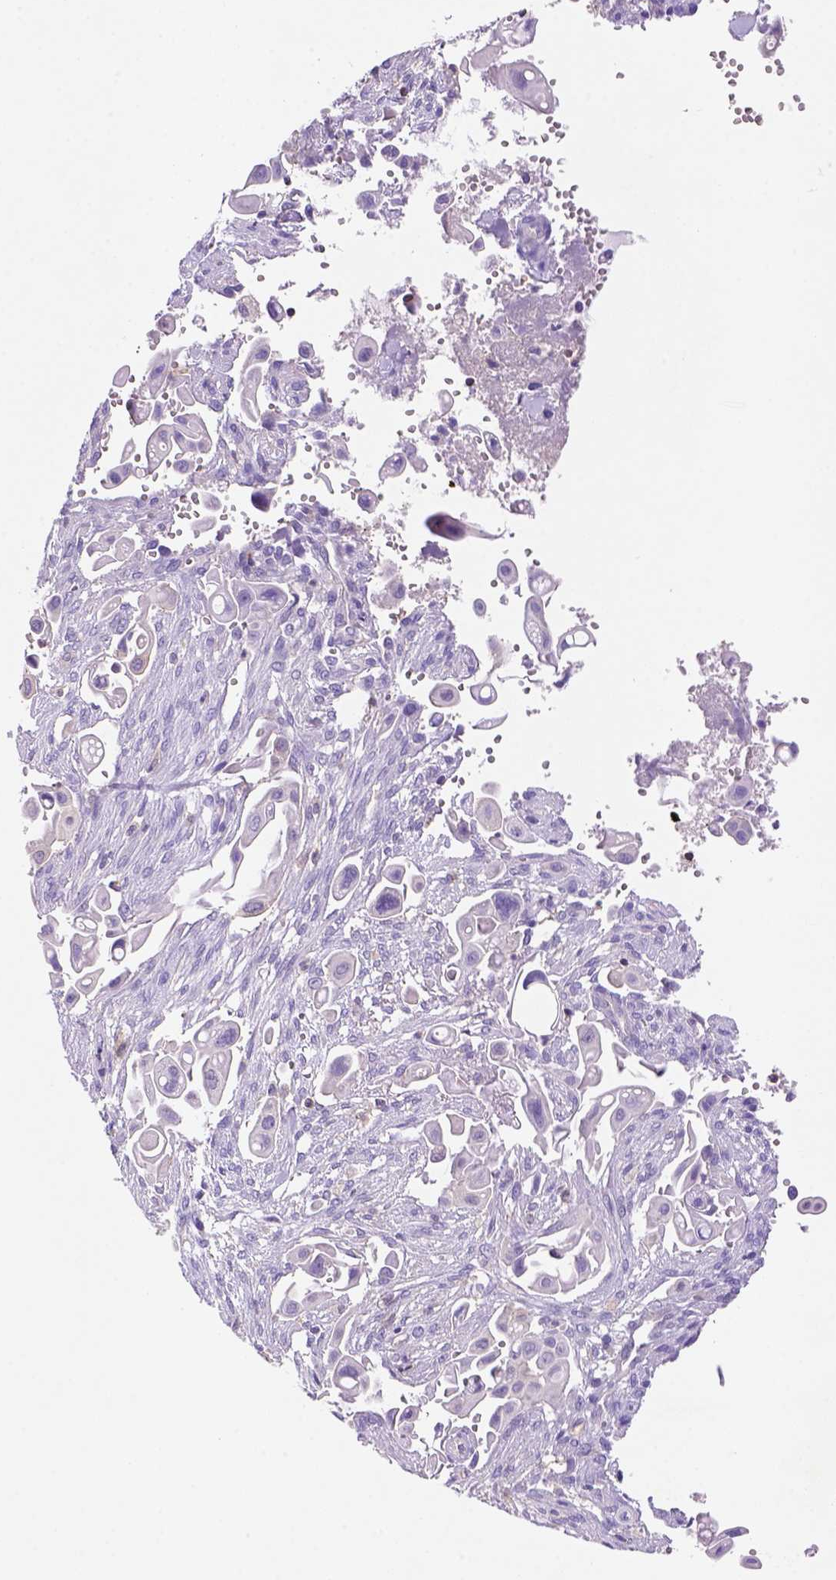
{"staining": {"intensity": "negative", "quantity": "none", "location": "none"}, "tissue": "pancreatic cancer", "cell_type": "Tumor cells", "image_type": "cancer", "snomed": [{"axis": "morphology", "description": "Adenocarcinoma, NOS"}, {"axis": "topography", "description": "Pancreas"}], "caption": "Pancreatic cancer (adenocarcinoma) was stained to show a protein in brown. There is no significant expression in tumor cells.", "gene": "INPP5D", "patient": {"sex": "male", "age": 50}}